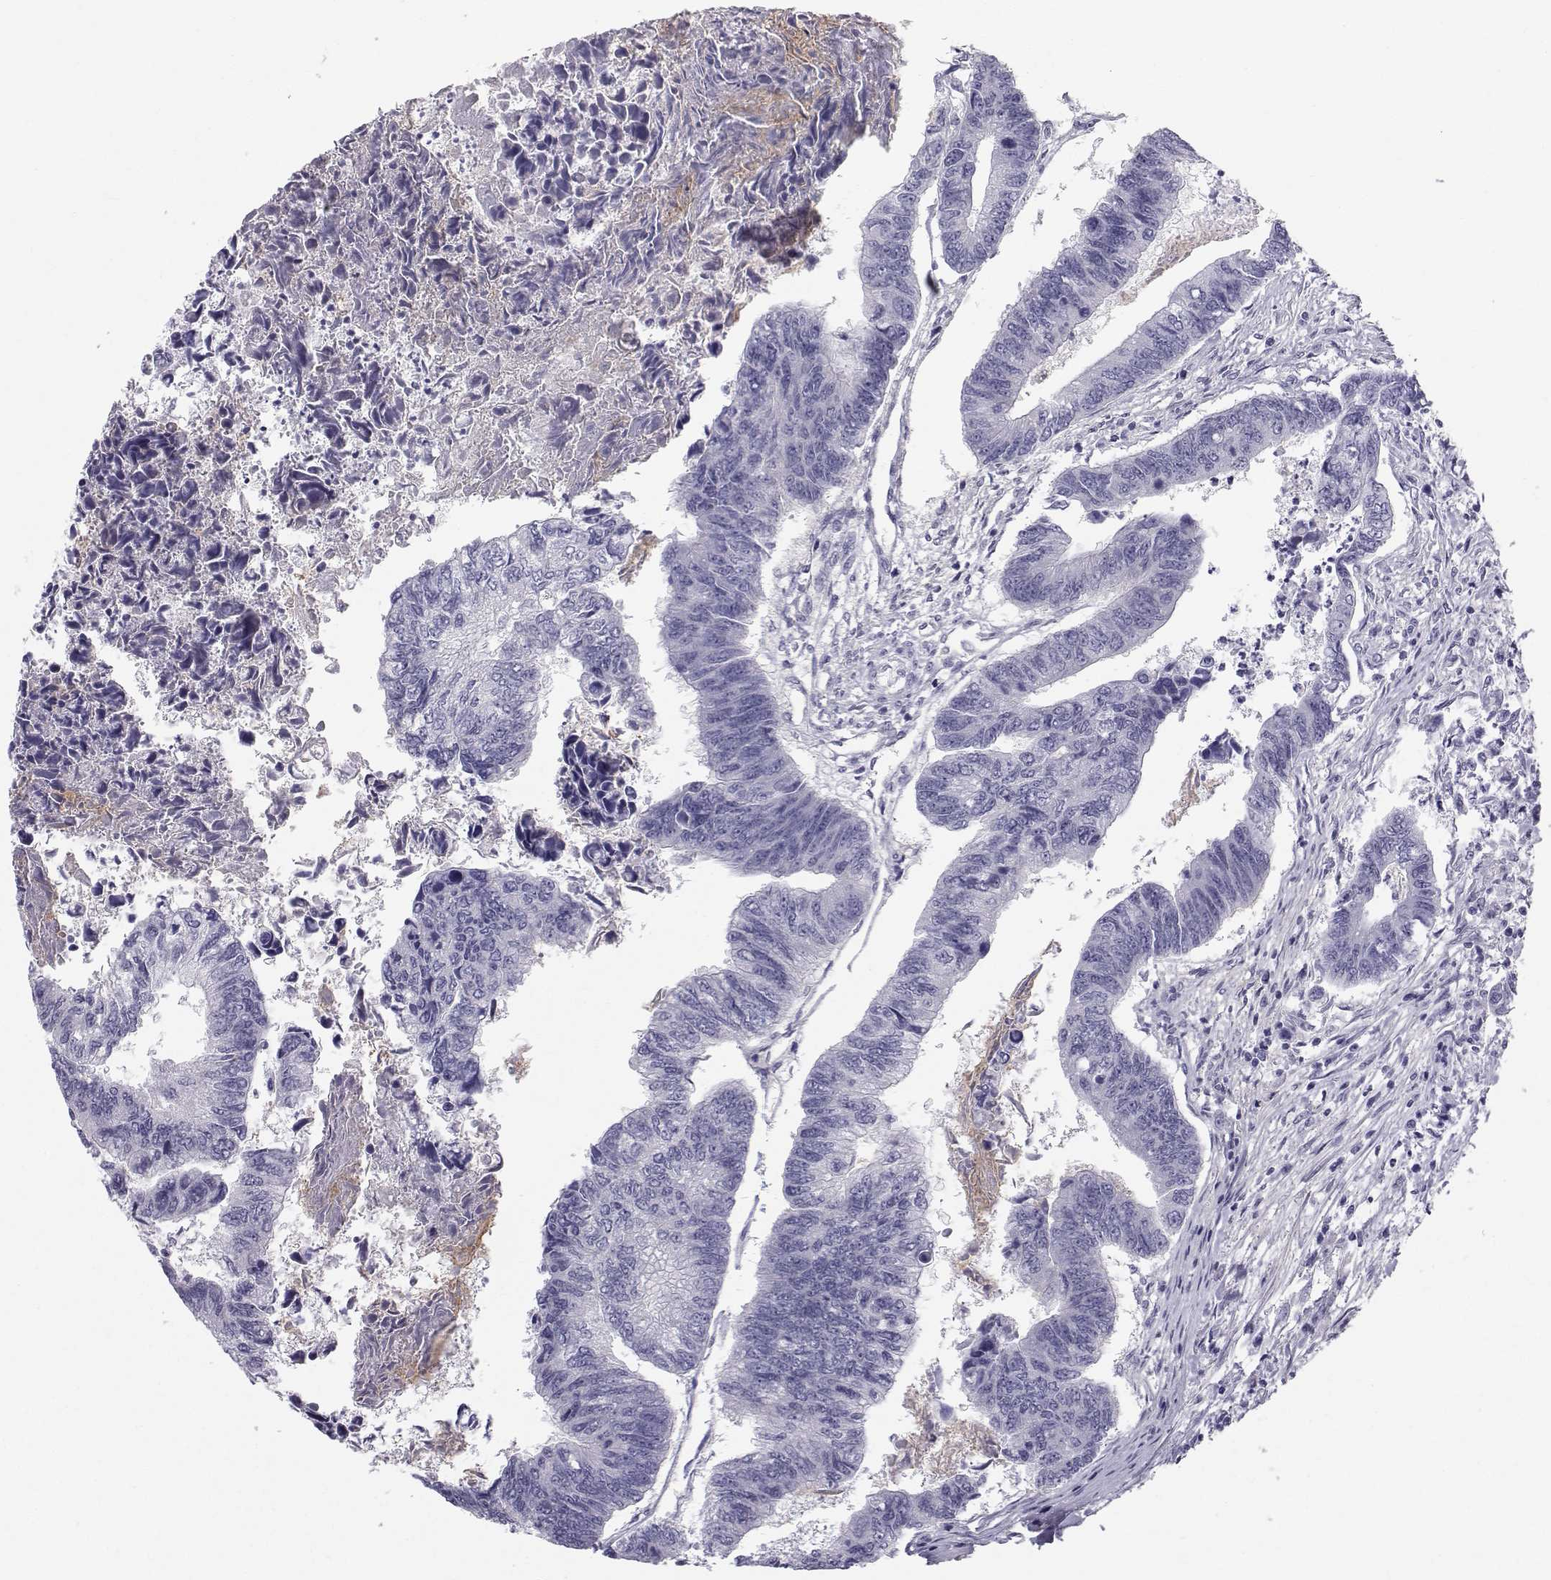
{"staining": {"intensity": "negative", "quantity": "none", "location": "none"}, "tissue": "colorectal cancer", "cell_type": "Tumor cells", "image_type": "cancer", "snomed": [{"axis": "morphology", "description": "Adenocarcinoma, NOS"}, {"axis": "topography", "description": "Colon"}], "caption": "The micrograph demonstrates no staining of tumor cells in colorectal cancer (adenocarcinoma).", "gene": "SPDYE4", "patient": {"sex": "female", "age": 65}}